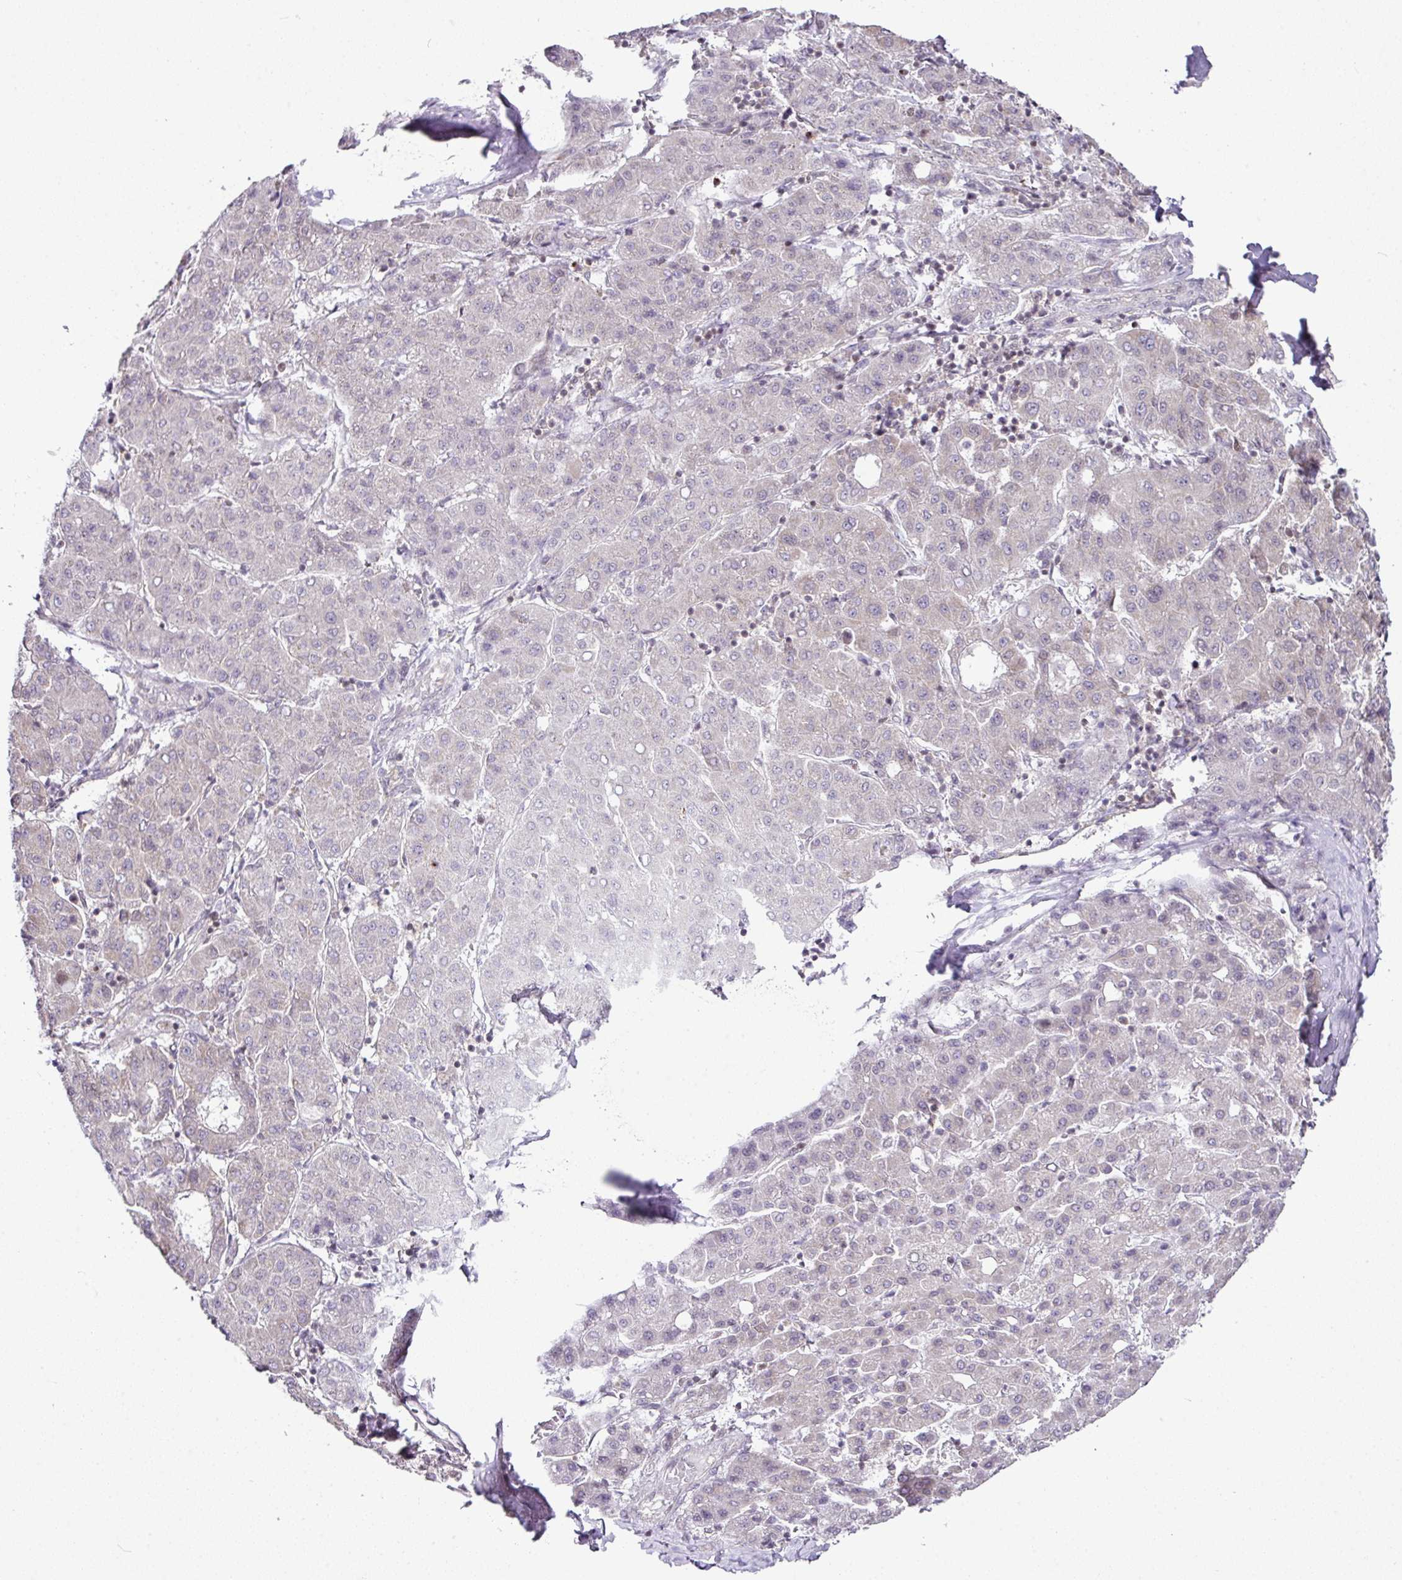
{"staining": {"intensity": "negative", "quantity": "none", "location": "none"}, "tissue": "liver cancer", "cell_type": "Tumor cells", "image_type": "cancer", "snomed": [{"axis": "morphology", "description": "Carcinoma, Hepatocellular, NOS"}, {"axis": "topography", "description": "Liver"}], "caption": "A micrograph of human hepatocellular carcinoma (liver) is negative for staining in tumor cells.", "gene": "FAM32A", "patient": {"sex": "male", "age": 65}}